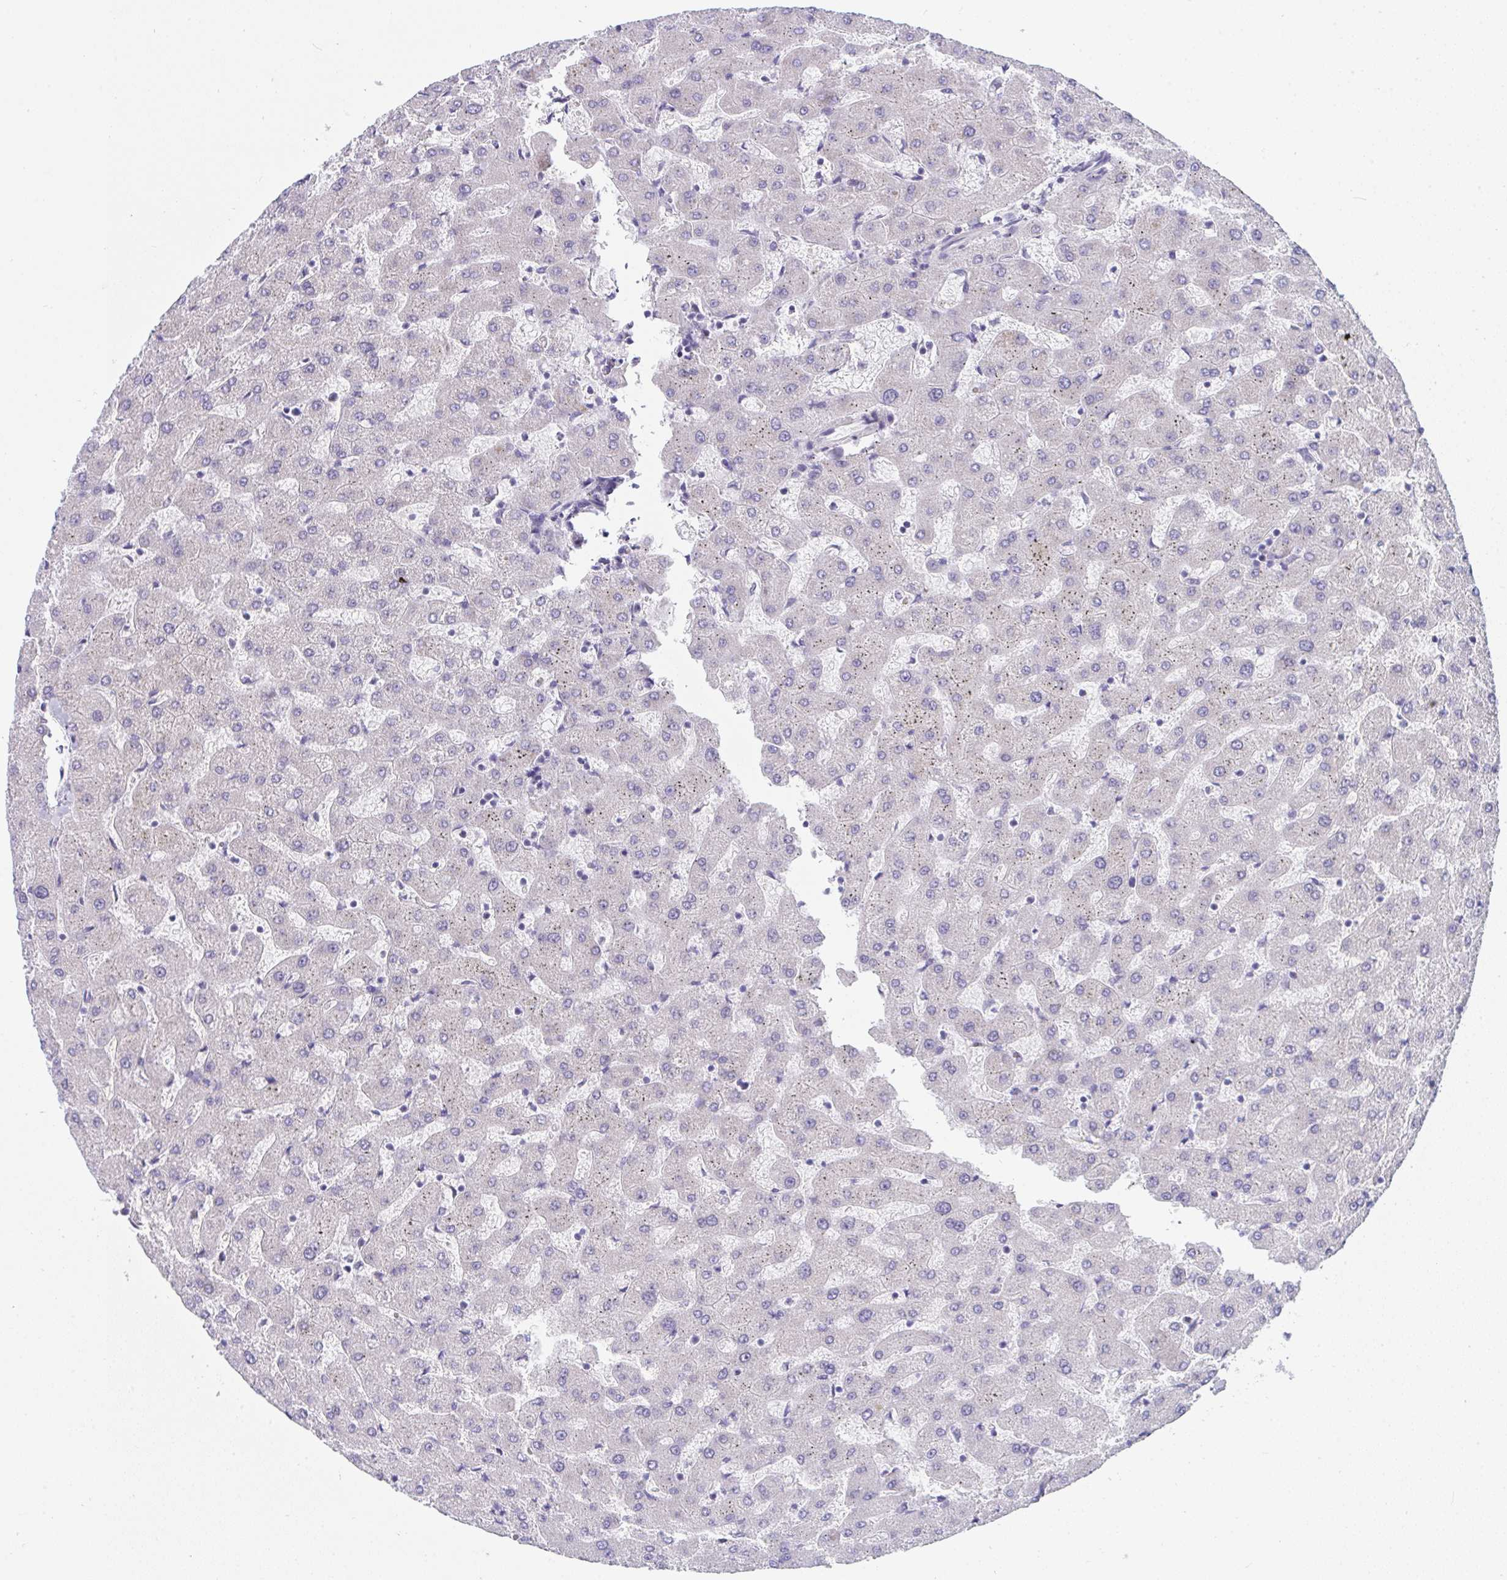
{"staining": {"intensity": "negative", "quantity": "none", "location": "none"}, "tissue": "liver", "cell_type": "Cholangiocytes", "image_type": "normal", "snomed": [{"axis": "morphology", "description": "Normal tissue, NOS"}, {"axis": "topography", "description": "Liver"}], "caption": "The photomicrograph displays no significant positivity in cholangiocytes of liver. Brightfield microscopy of immunohistochemistry stained with DAB (brown) and hematoxylin (blue), captured at high magnification.", "gene": "CDK13", "patient": {"sex": "female", "age": 63}}